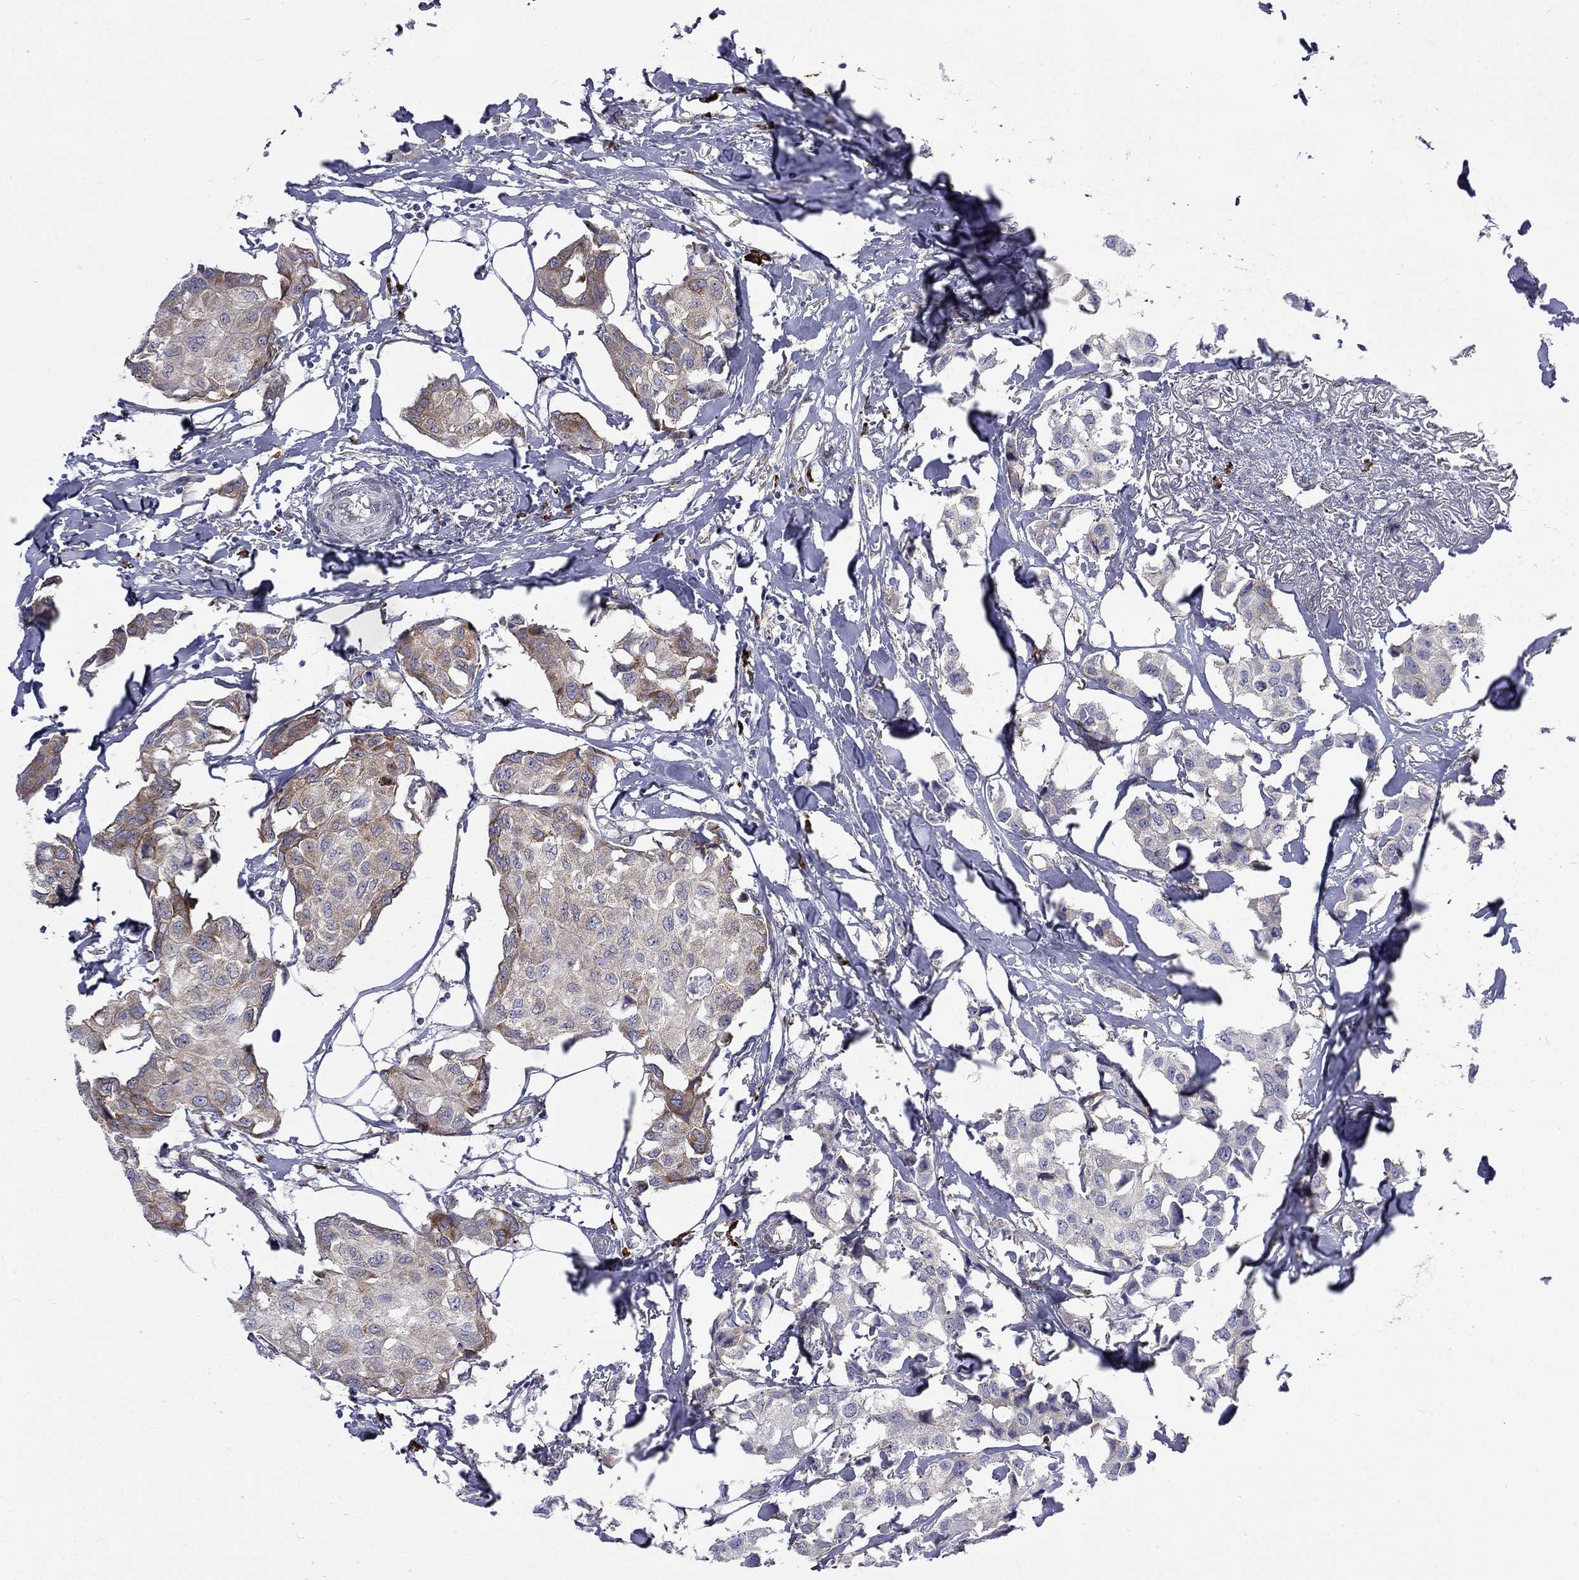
{"staining": {"intensity": "weak", "quantity": "25%-75%", "location": "cytoplasmic/membranous"}, "tissue": "breast cancer", "cell_type": "Tumor cells", "image_type": "cancer", "snomed": [{"axis": "morphology", "description": "Duct carcinoma"}, {"axis": "topography", "description": "Breast"}], "caption": "A photomicrograph of human breast cancer stained for a protein demonstrates weak cytoplasmic/membranous brown staining in tumor cells. (brown staining indicates protein expression, while blue staining denotes nuclei).", "gene": "PABPC4", "patient": {"sex": "female", "age": 80}}